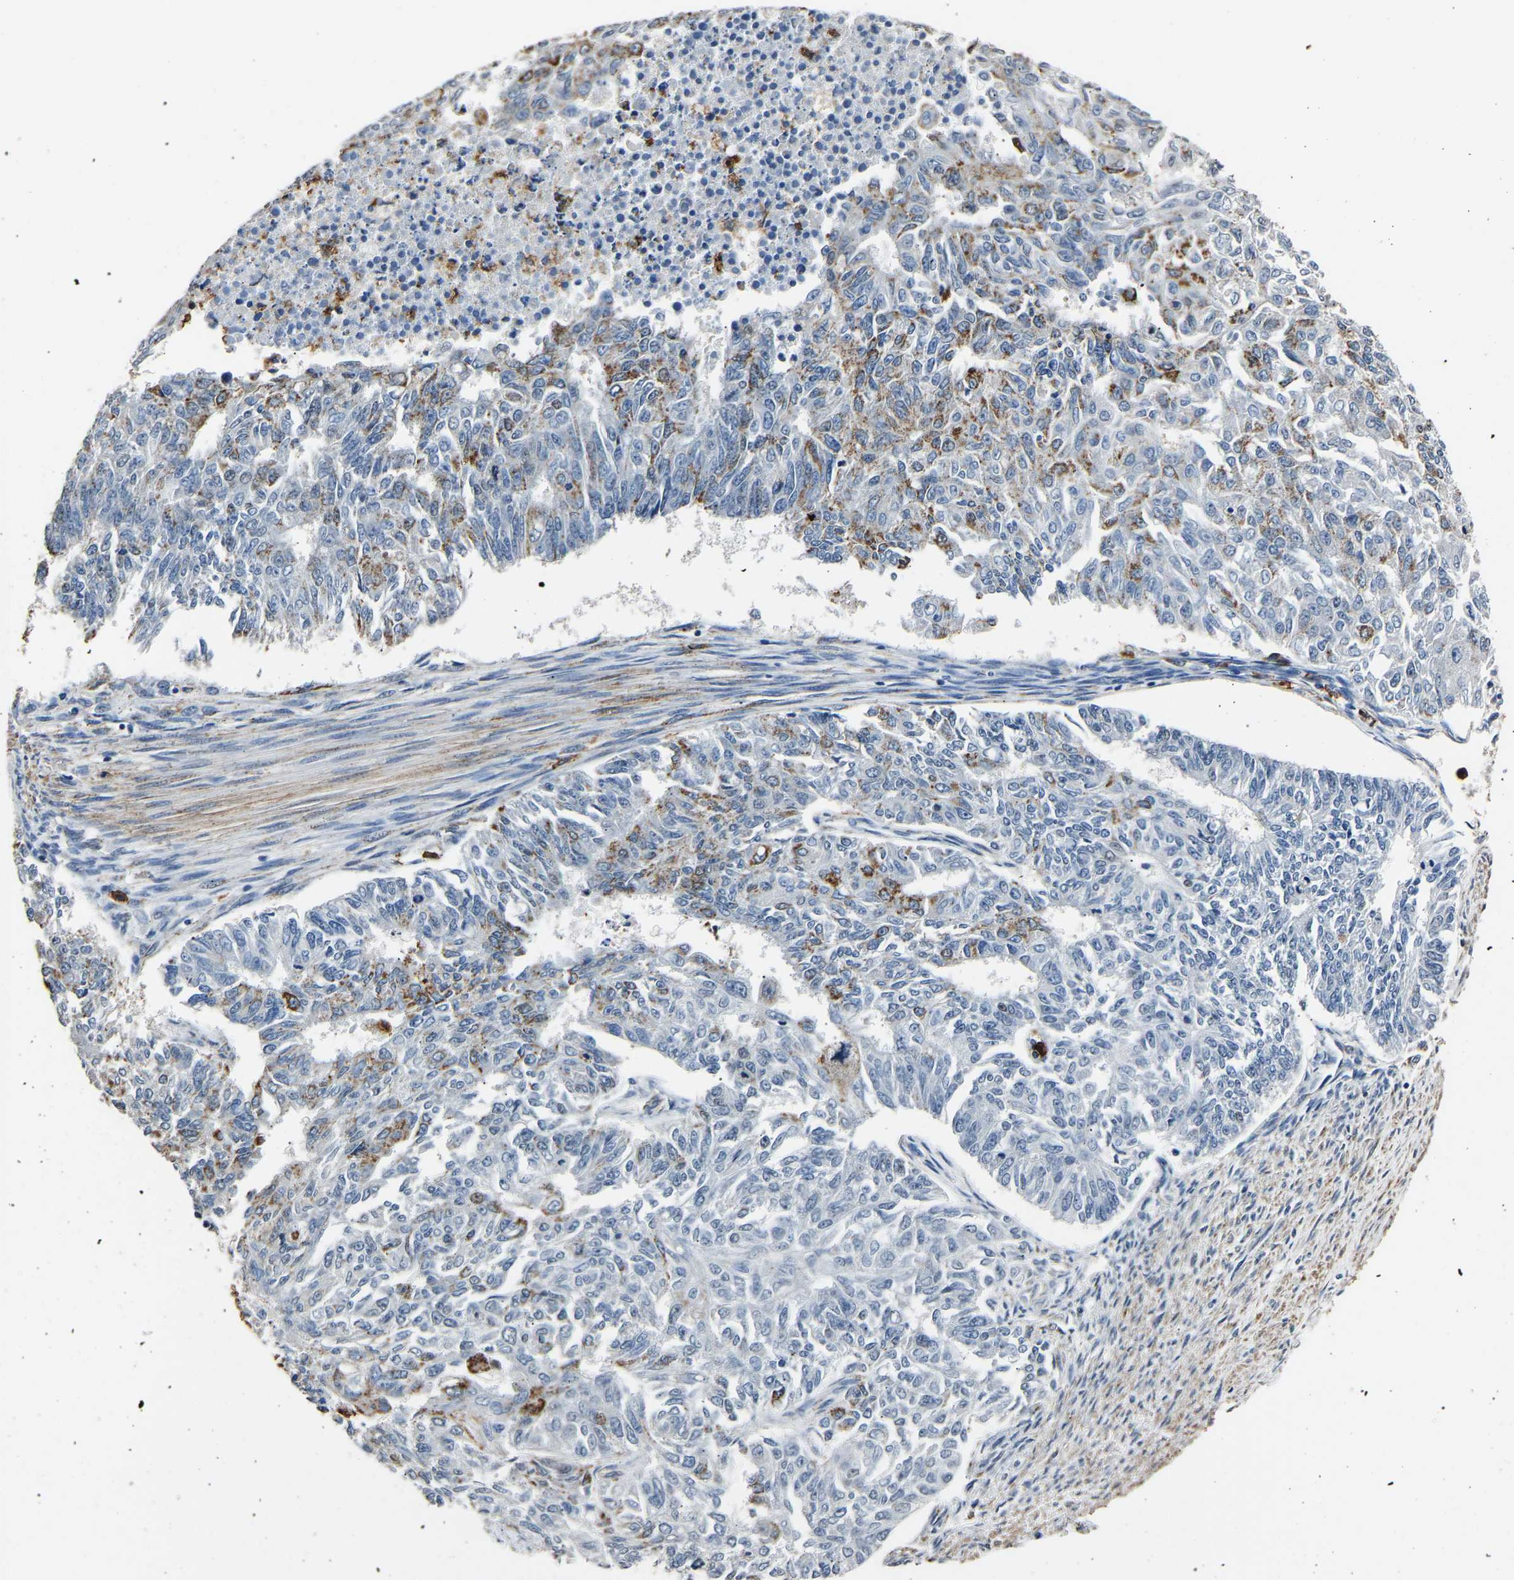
{"staining": {"intensity": "moderate", "quantity": "<25%", "location": "nuclear"}, "tissue": "endometrial cancer", "cell_type": "Tumor cells", "image_type": "cancer", "snomed": [{"axis": "morphology", "description": "Adenocarcinoma, NOS"}, {"axis": "topography", "description": "Endometrium"}], "caption": "IHC image of neoplastic tissue: endometrial cancer stained using immunohistochemistry shows low levels of moderate protein expression localized specifically in the nuclear of tumor cells, appearing as a nuclear brown color.", "gene": "SAFB", "patient": {"sex": "female", "age": 32}}